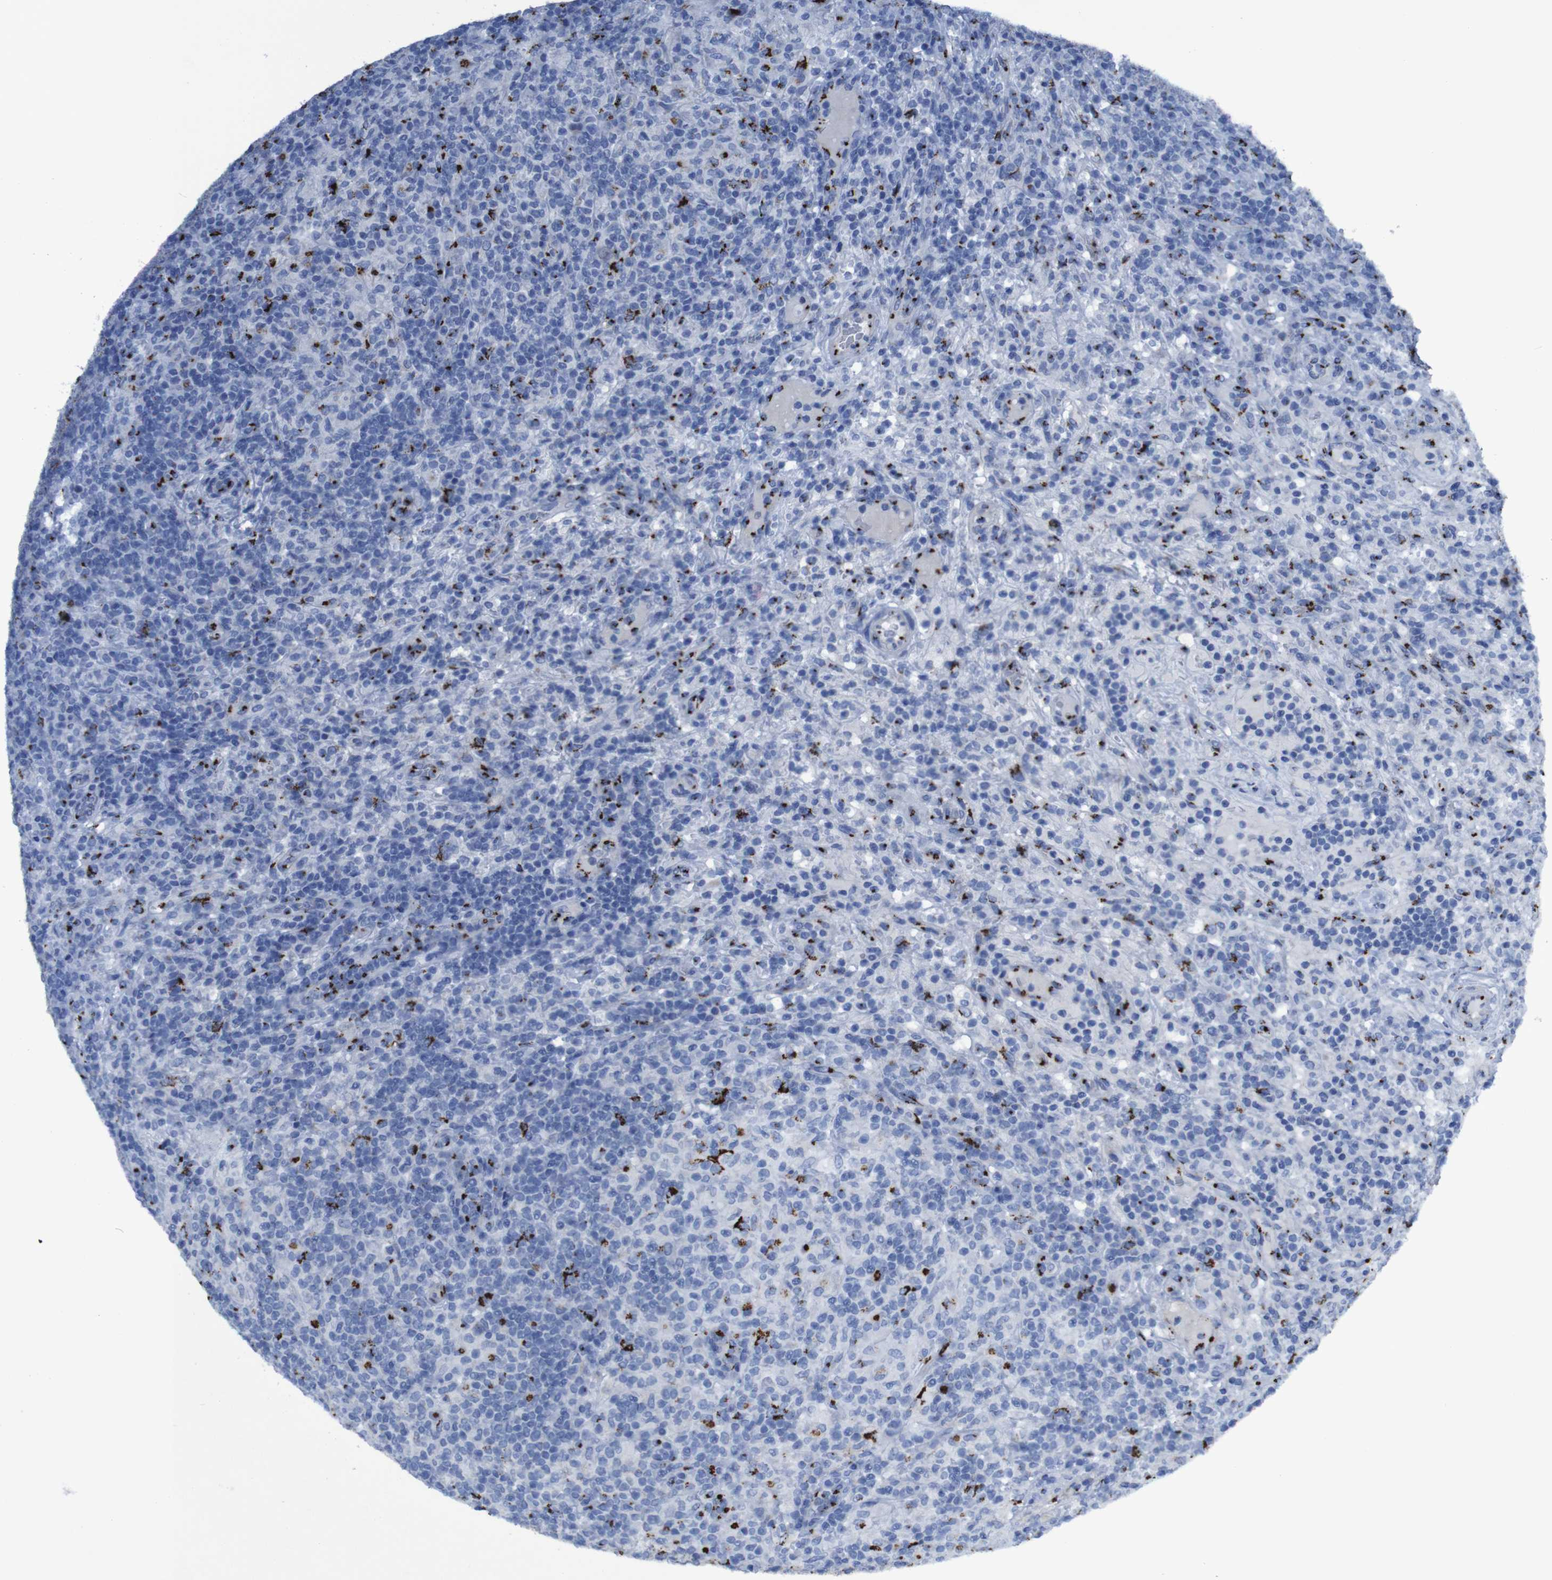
{"staining": {"intensity": "strong", "quantity": "25%-75%", "location": "cytoplasmic/membranous"}, "tissue": "lymphoma", "cell_type": "Tumor cells", "image_type": "cancer", "snomed": [{"axis": "morphology", "description": "Hodgkin's disease, NOS"}, {"axis": "topography", "description": "Lymph node"}], "caption": "Brown immunohistochemical staining in human lymphoma exhibits strong cytoplasmic/membranous positivity in about 25%-75% of tumor cells.", "gene": "GOLM1", "patient": {"sex": "male", "age": 70}}